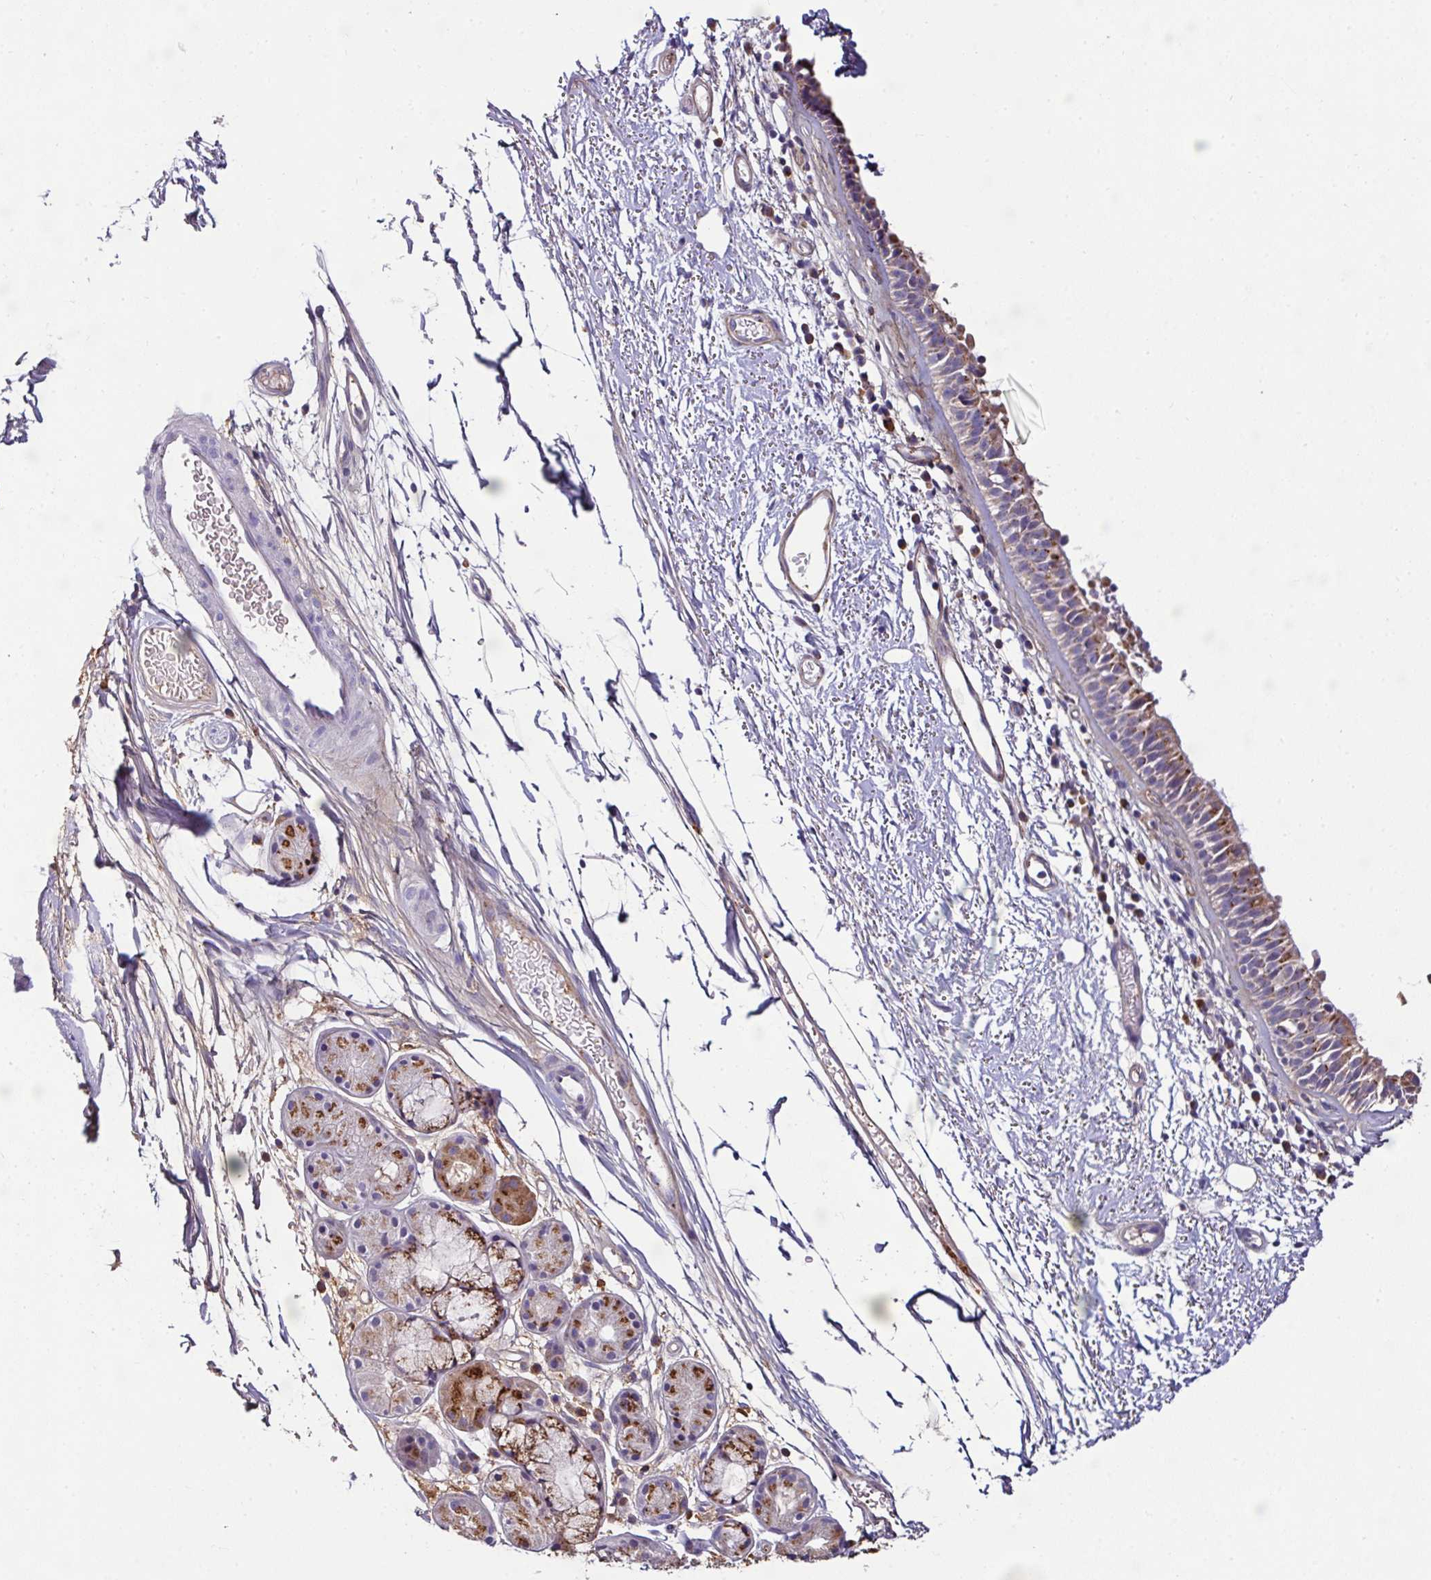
{"staining": {"intensity": "moderate", "quantity": "25%-75%", "location": "cytoplasmic/membranous"}, "tissue": "nasopharynx", "cell_type": "Respiratory epithelial cells", "image_type": "normal", "snomed": [{"axis": "morphology", "description": "Normal tissue, NOS"}, {"axis": "topography", "description": "Cartilage tissue"}, {"axis": "topography", "description": "Nasopharynx"}], "caption": "Protein expression analysis of unremarkable nasopharynx demonstrates moderate cytoplasmic/membranous expression in about 25%-75% of respiratory epithelial cells.", "gene": "CPD", "patient": {"sex": "male", "age": 56}}